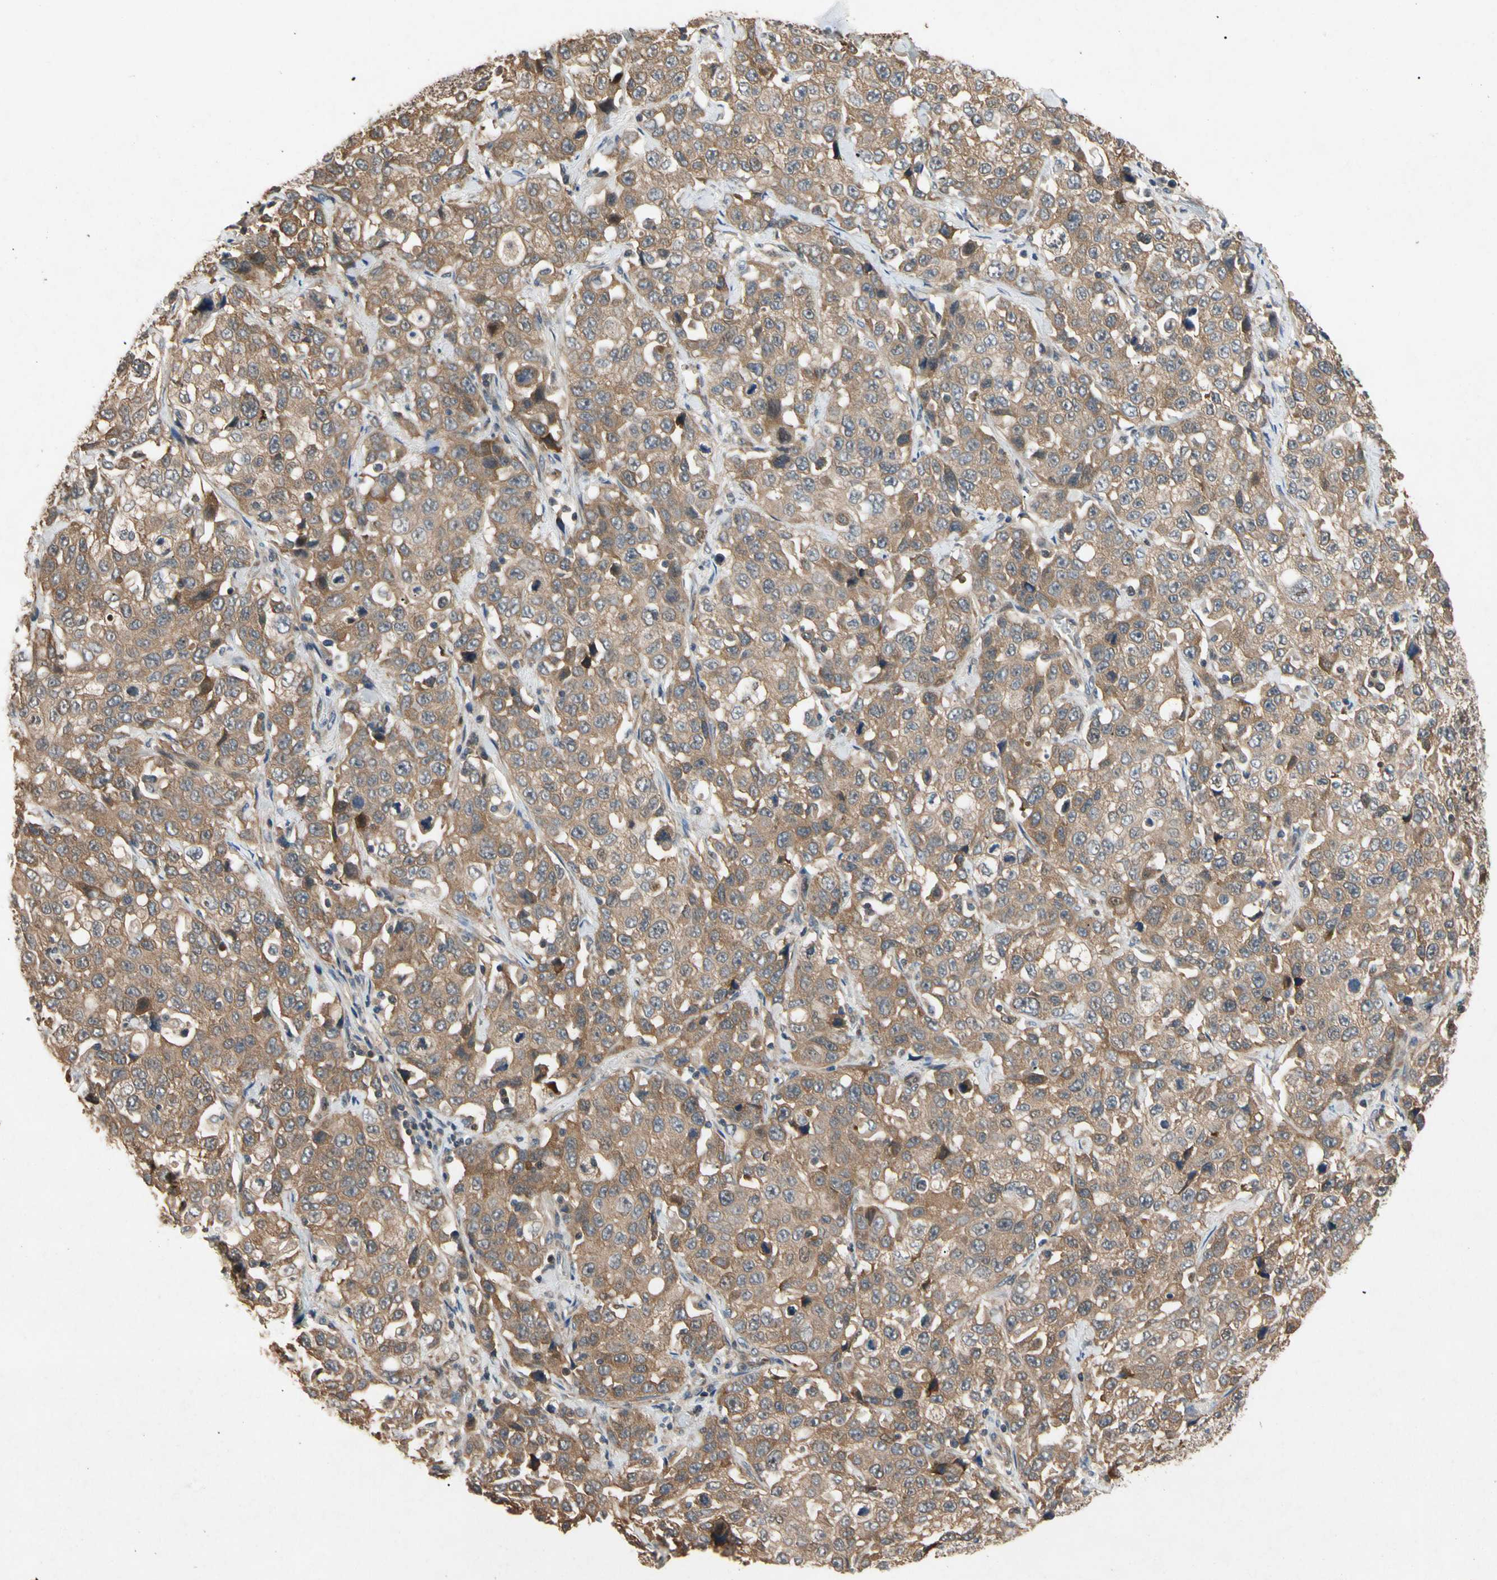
{"staining": {"intensity": "moderate", "quantity": ">75%", "location": "cytoplasmic/membranous"}, "tissue": "stomach cancer", "cell_type": "Tumor cells", "image_type": "cancer", "snomed": [{"axis": "morphology", "description": "Normal tissue, NOS"}, {"axis": "morphology", "description": "Adenocarcinoma, NOS"}, {"axis": "topography", "description": "Stomach"}], "caption": "An immunohistochemistry (IHC) micrograph of tumor tissue is shown. Protein staining in brown labels moderate cytoplasmic/membranous positivity in stomach adenocarcinoma within tumor cells. The staining is performed using DAB brown chromogen to label protein expression. The nuclei are counter-stained blue using hematoxylin.", "gene": "EIF1AX", "patient": {"sex": "male", "age": 48}}